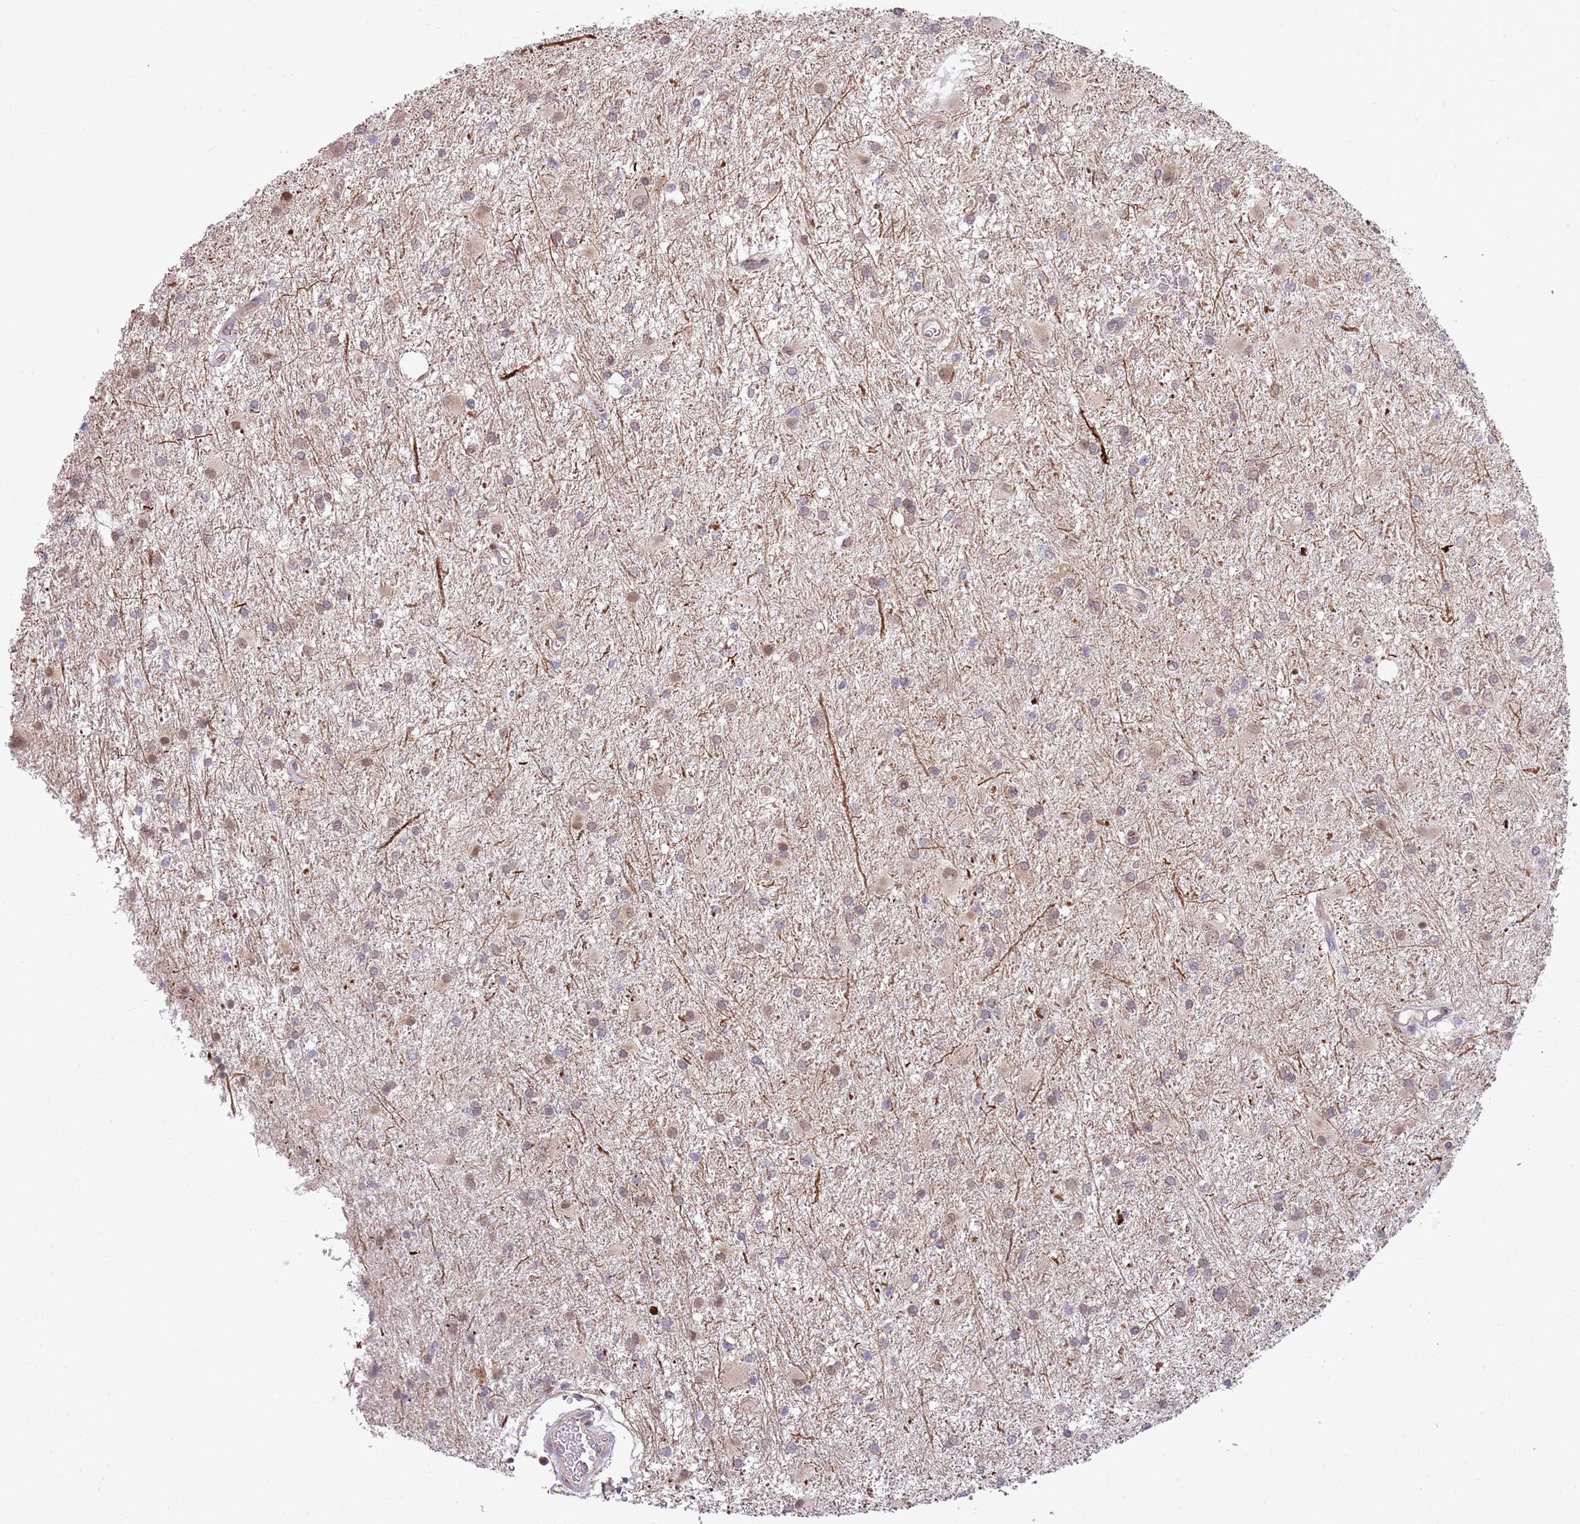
{"staining": {"intensity": "weak", "quantity": "<25%", "location": "cytoplasmic/membranous"}, "tissue": "glioma", "cell_type": "Tumor cells", "image_type": "cancer", "snomed": [{"axis": "morphology", "description": "Glioma, malignant, High grade"}, {"axis": "topography", "description": "Brain"}], "caption": "High power microscopy photomicrograph of an IHC photomicrograph of glioma, revealing no significant staining in tumor cells.", "gene": "BTBD7", "patient": {"sex": "female", "age": 50}}